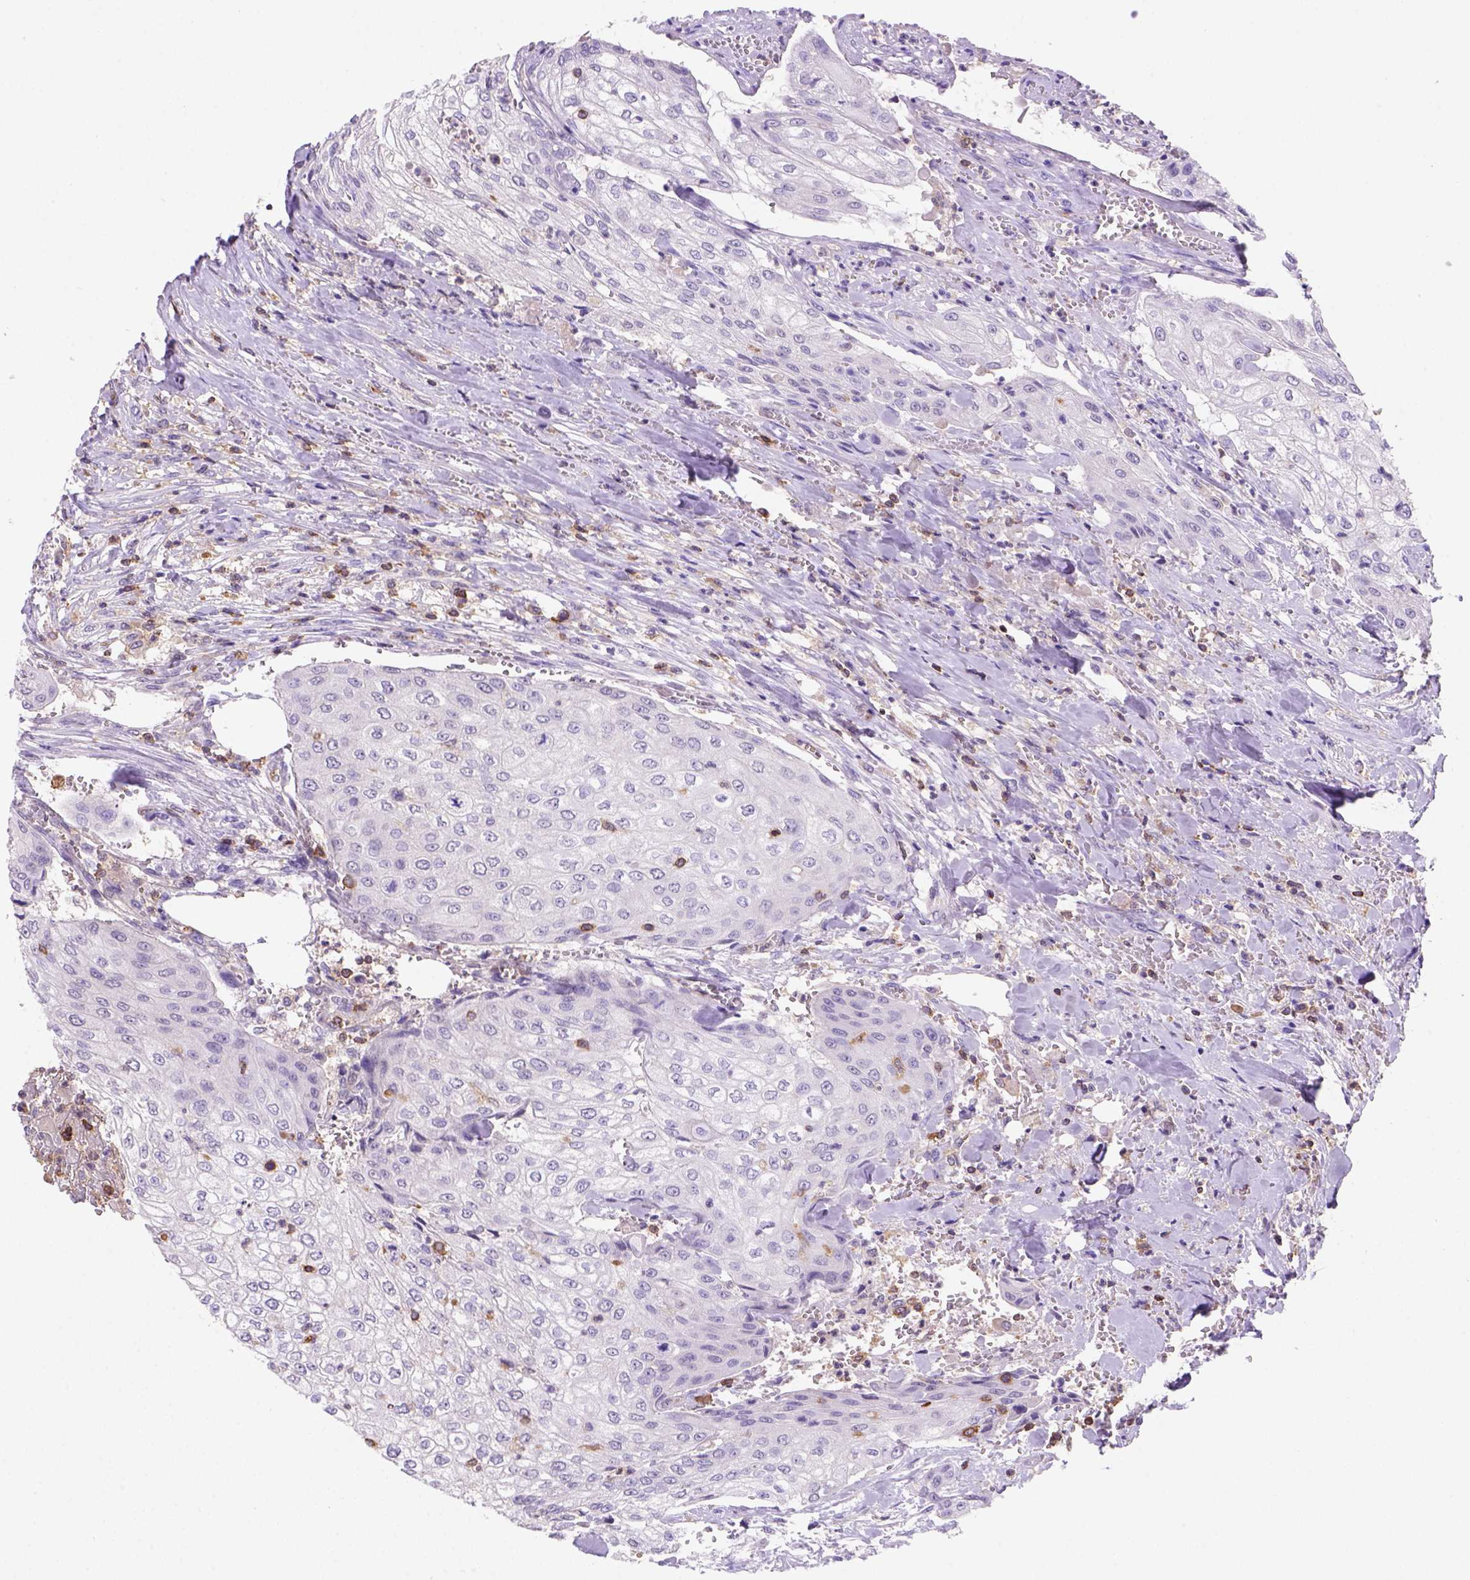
{"staining": {"intensity": "negative", "quantity": "none", "location": "none"}, "tissue": "urothelial cancer", "cell_type": "Tumor cells", "image_type": "cancer", "snomed": [{"axis": "morphology", "description": "Urothelial carcinoma, High grade"}, {"axis": "topography", "description": "Urinary bladder"}], "caption": "DAB (3,3'-diaminobenzidine) immunohistochemical staining of urothelial cancer displays no significant staining in tumor cells.", "gene": "INPP5D", "patient": {"sex": "male", "age": 62}}